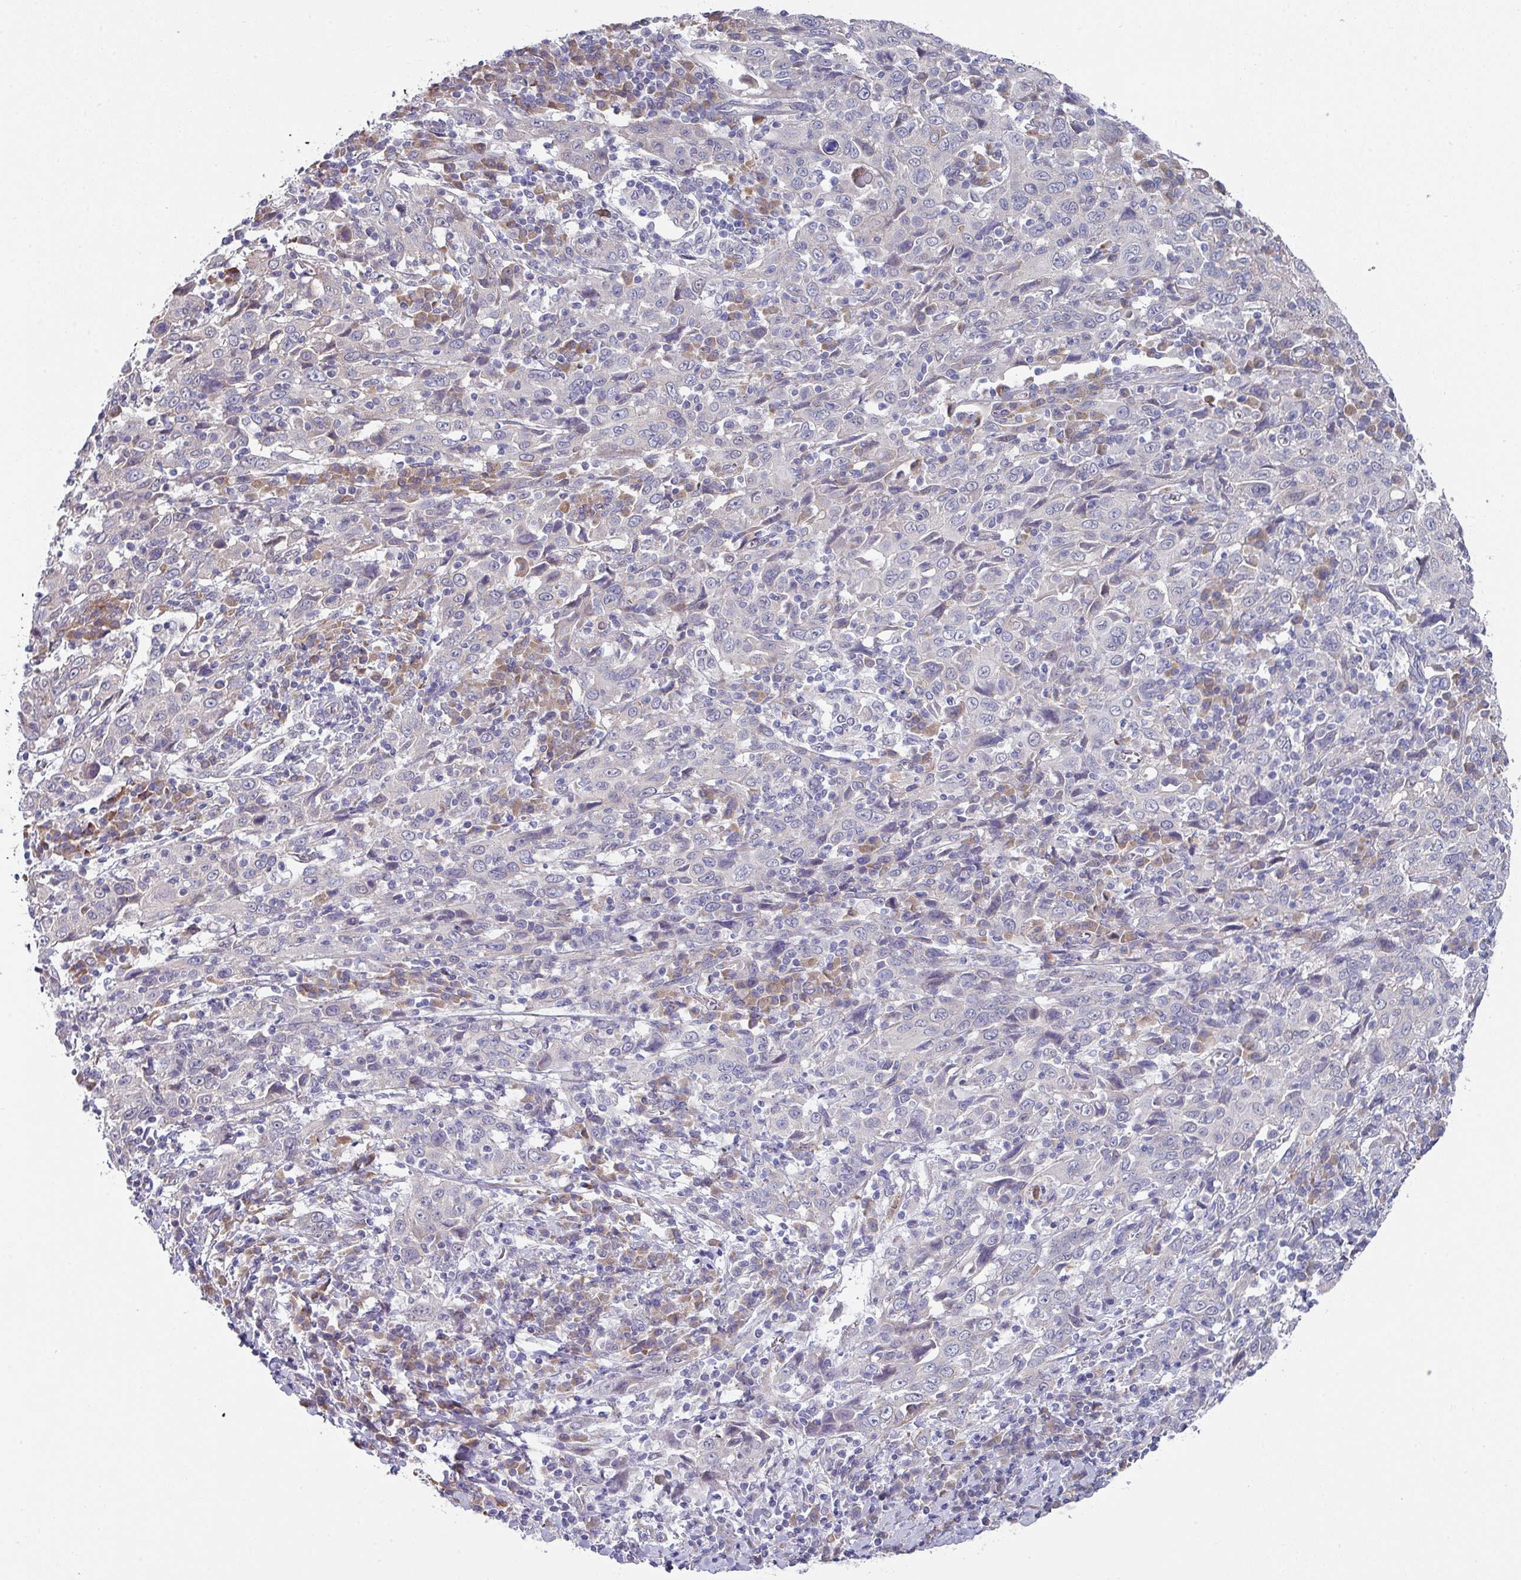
{"staining": {"intensity": "negative", "quantity": "none", "location": "none"}, "tissue": "cervical cancer", "cell_type": "Tumor cells", "image_type": "cancer", "snomed": [{"axis": "morphology", "description": "Squamous cell carcinoma, NOS"}, {"axis": "topography", "description": "Cervix"}], "caption": "Image shows no significant protein staining in tumor cells of cervical squamous cell carcinoma.", "gene": "TMED5", "patient": {"sex": "female", "age": 46}}